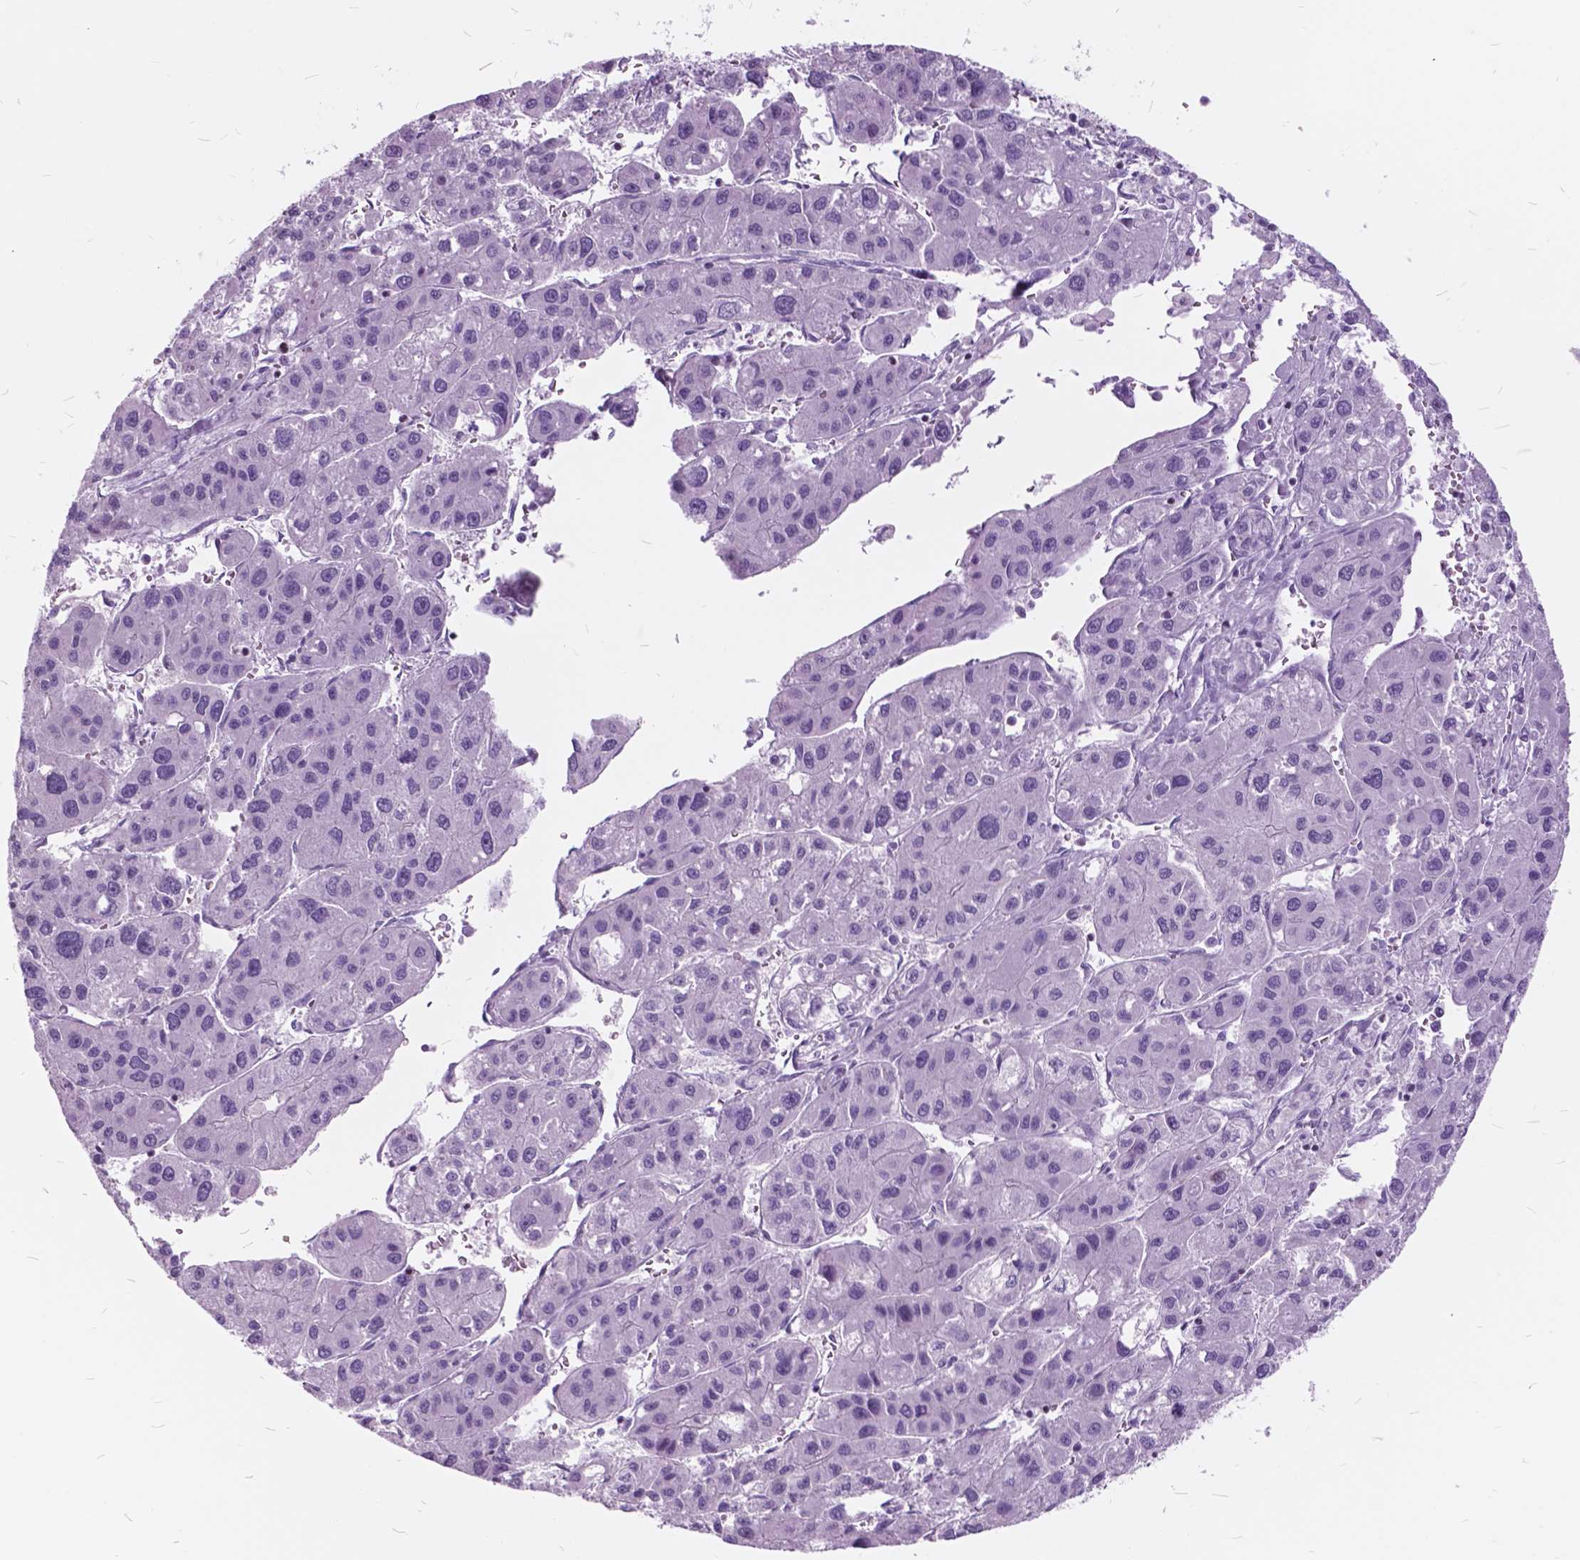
{"staining": {"intensity": "negative", "quantity": "none", "location": "none"}, "tissue": "liver cancer", "cell_type": "Tumor cells", "image_type": "cancer", "snomed": [{"axis": "morphology", "description": "Carcinoma, Hepatocellular, NOS"}, {"axis": "topography", "description": "Liver"}], "caption": "An image of liver cancer (hepatocellular carcinoma) stained for a protein reveals no brown staining in tumor cells.", "gene": "SP140", "patient": {"sex": "male", "age": 73}}